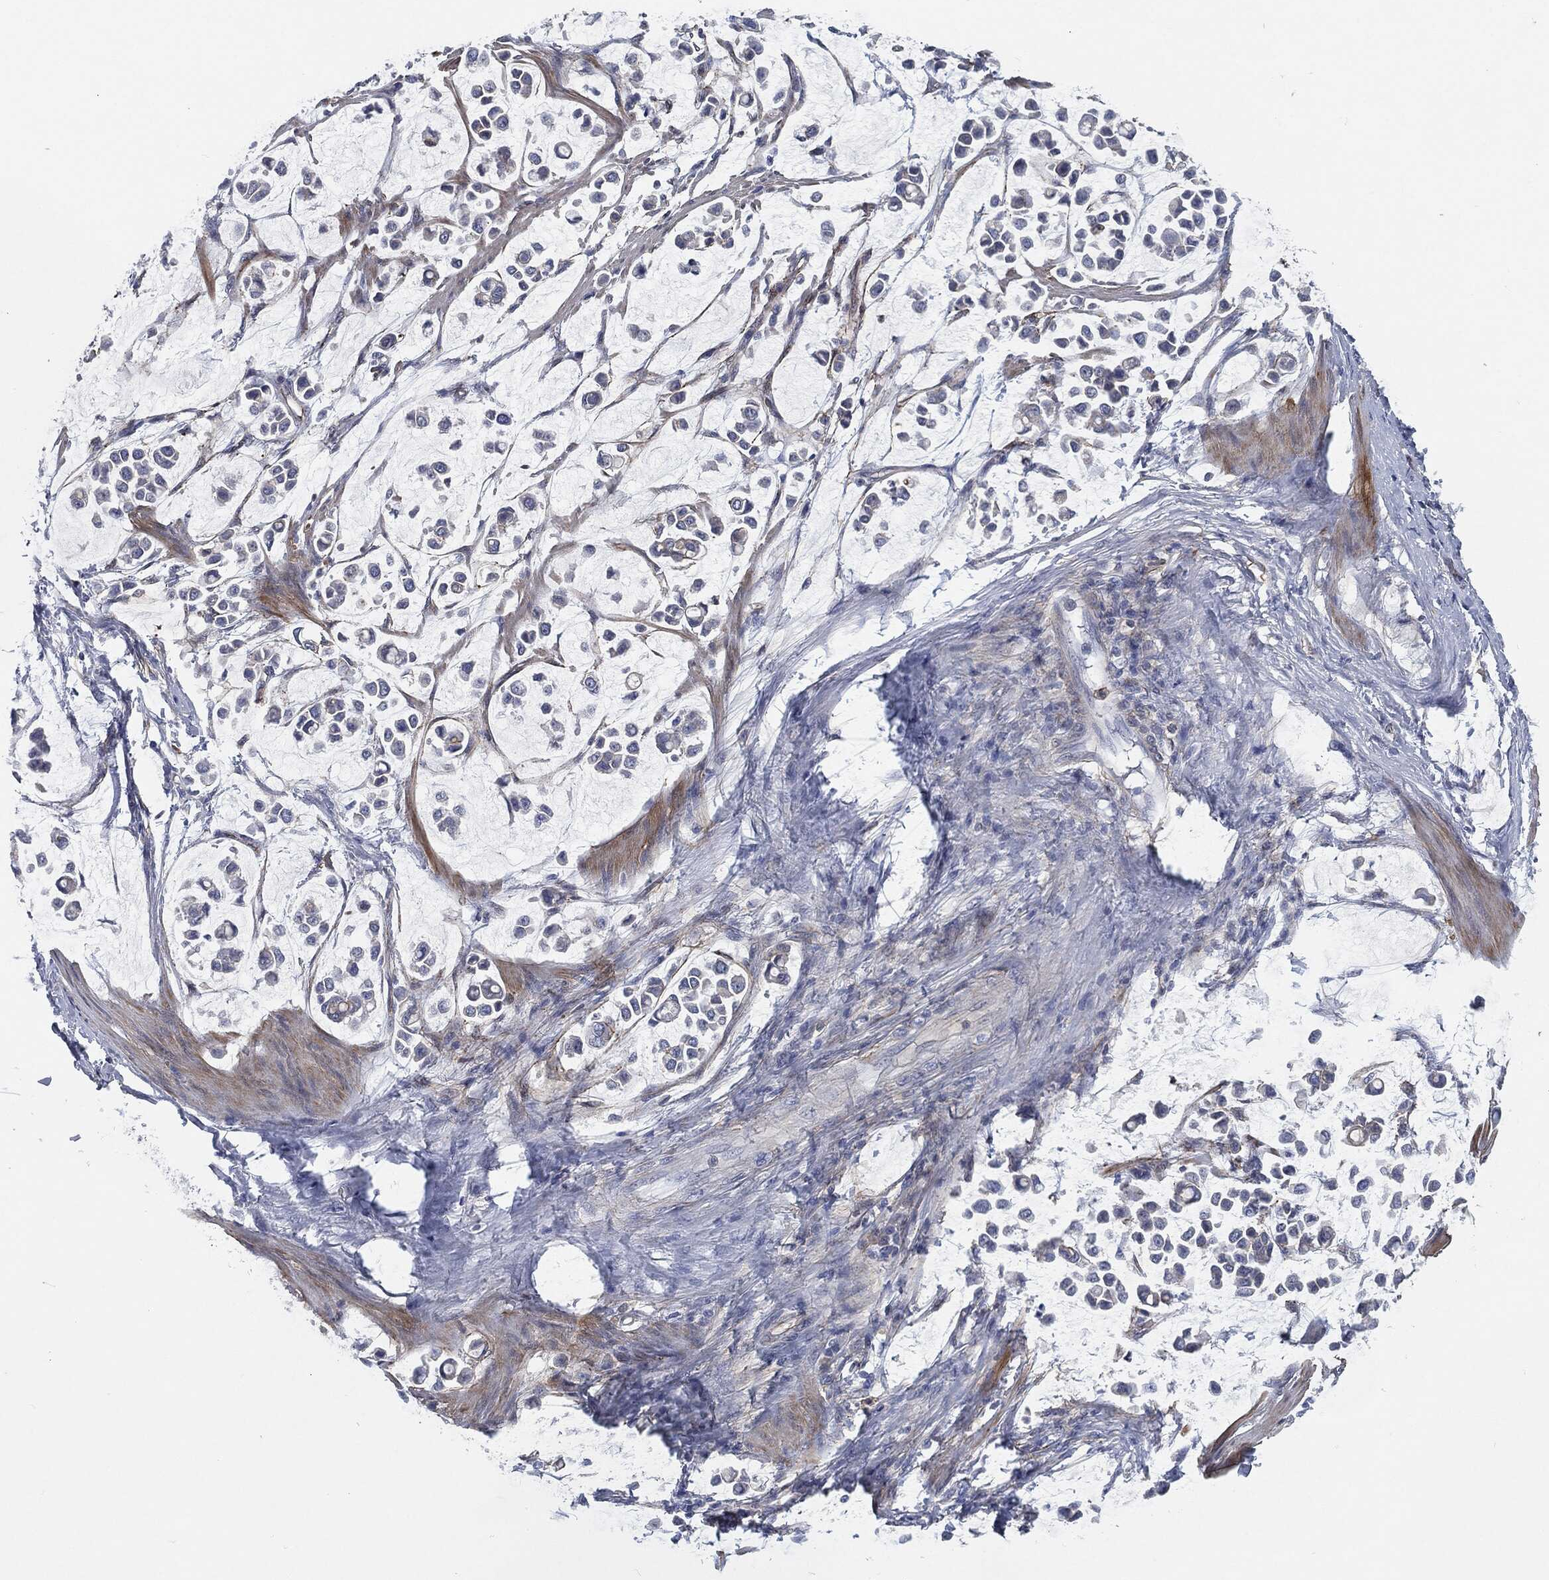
{"staining": {"intensity": "moderate", "quantity": "<25%", "location": "cytoplasmic/membranous"}, "tissue": "stomach cancer", "cell_type": "Tumor cells", "image_type": "cancer", "snomed": [{"axis": "morphology", "description": "Adenocarcinoma, NOS"}, {"axis": "topography", "description": "Stomach"}], "caption": "A photomicrograph showing moderate cytoplasmic/membranous expression in about <25% of tumor cells in stomach adenocarcinoma, as visualized by brown immunohistochemical staining.", "gene": "SVIL", "patient": {"sex": "male", "age": 82}}